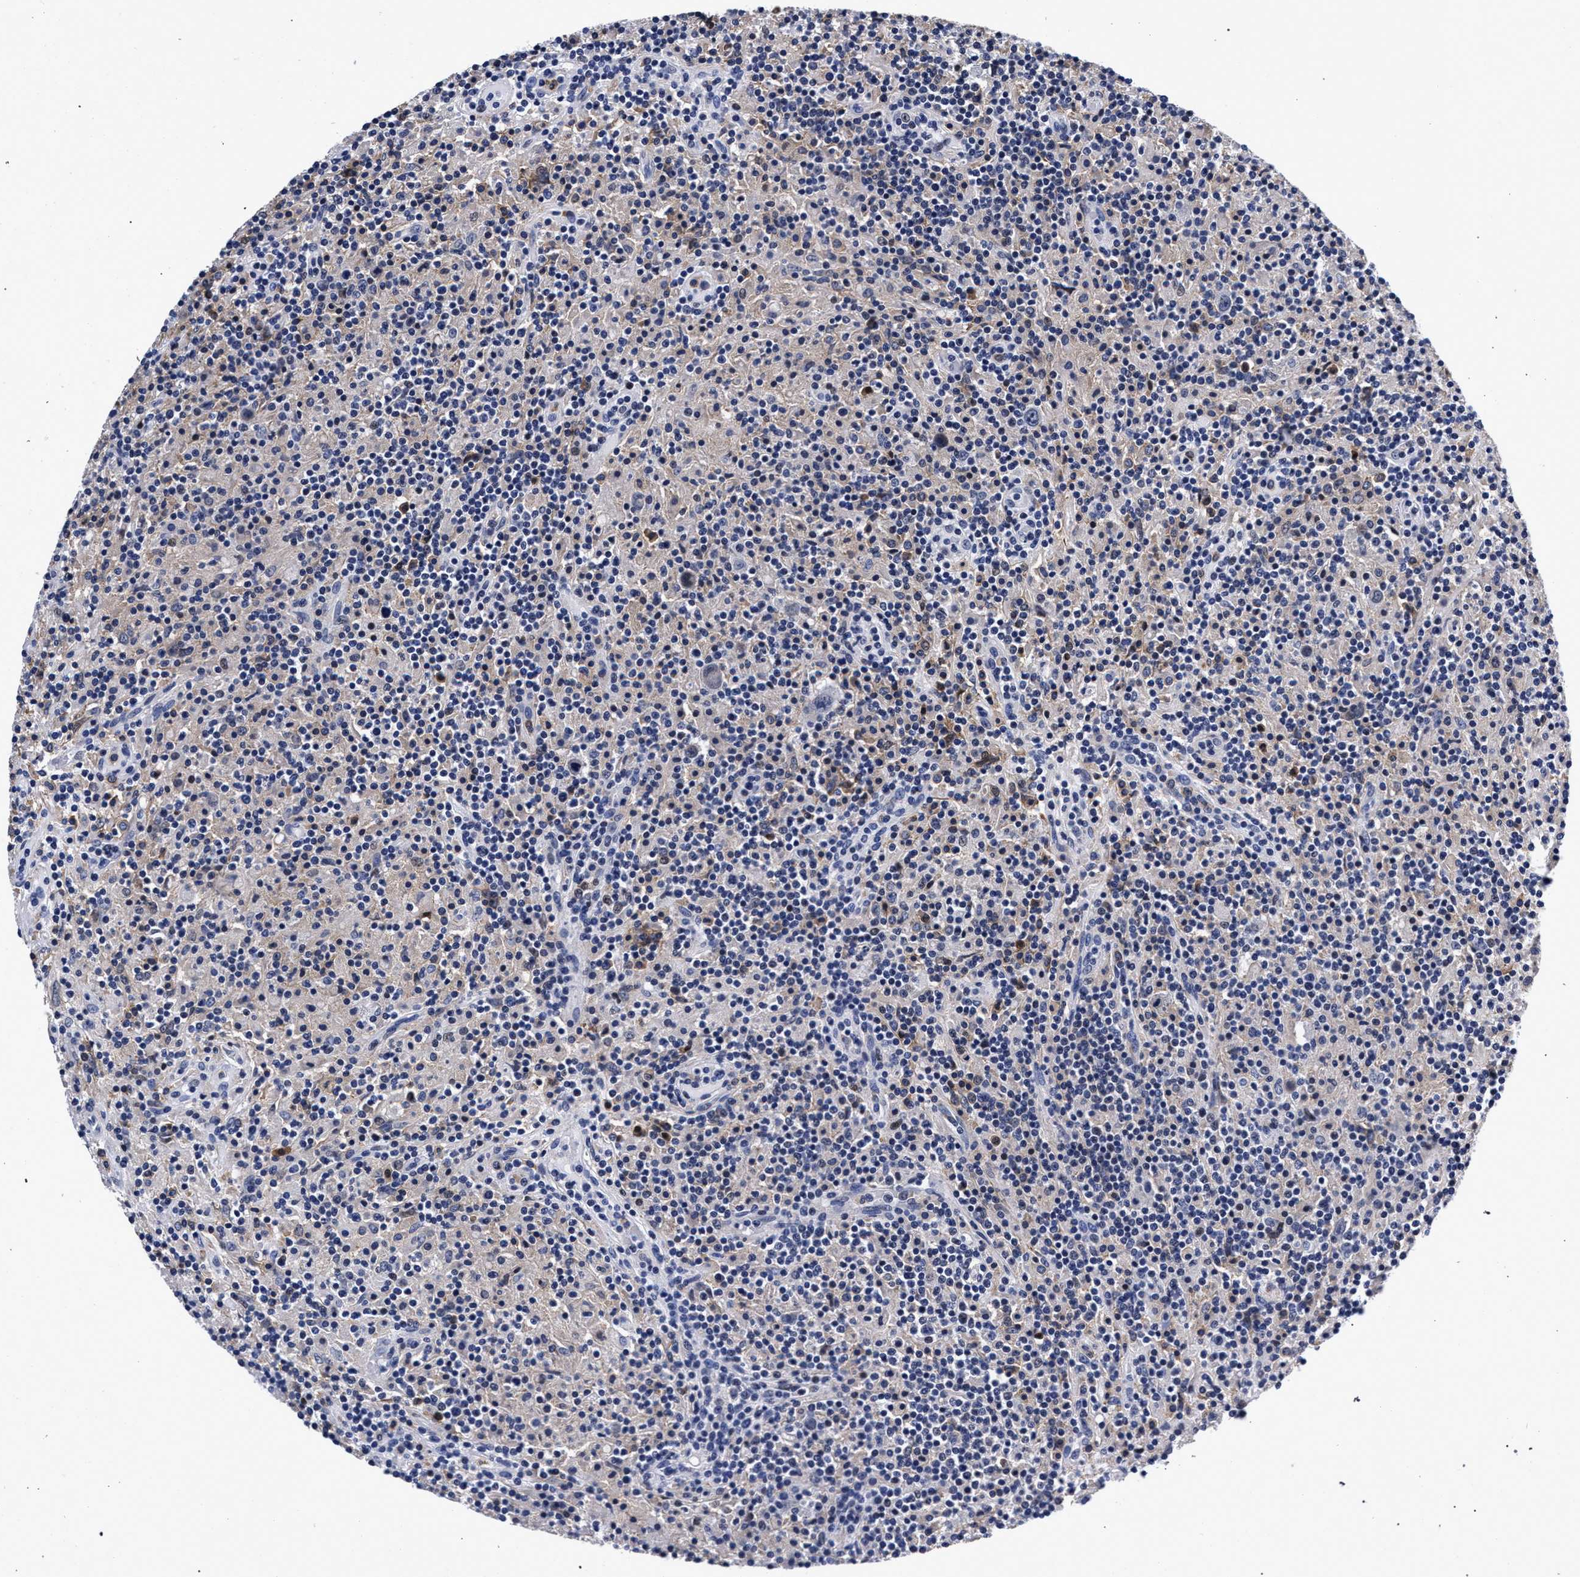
{"staining": {"intensity": "negative", "quantity": "none", "location": "none"}, "tissue": "lymphoma", "cell_type": "Tumor cells", "image_type": "cancer", "snomed": [{"axis": "morphology", "description": "Hodgkin's disease, NOS"}, {"axis": "topography", "description": "Lymph node"}], "caption": "An immunohistochemistry (IHC) micrograph of lymphoma is shown. There is no staining in tumor cells of lymphoma.", "gene": "ZNF462", "patient": {"sex": "male", "age": 70}}